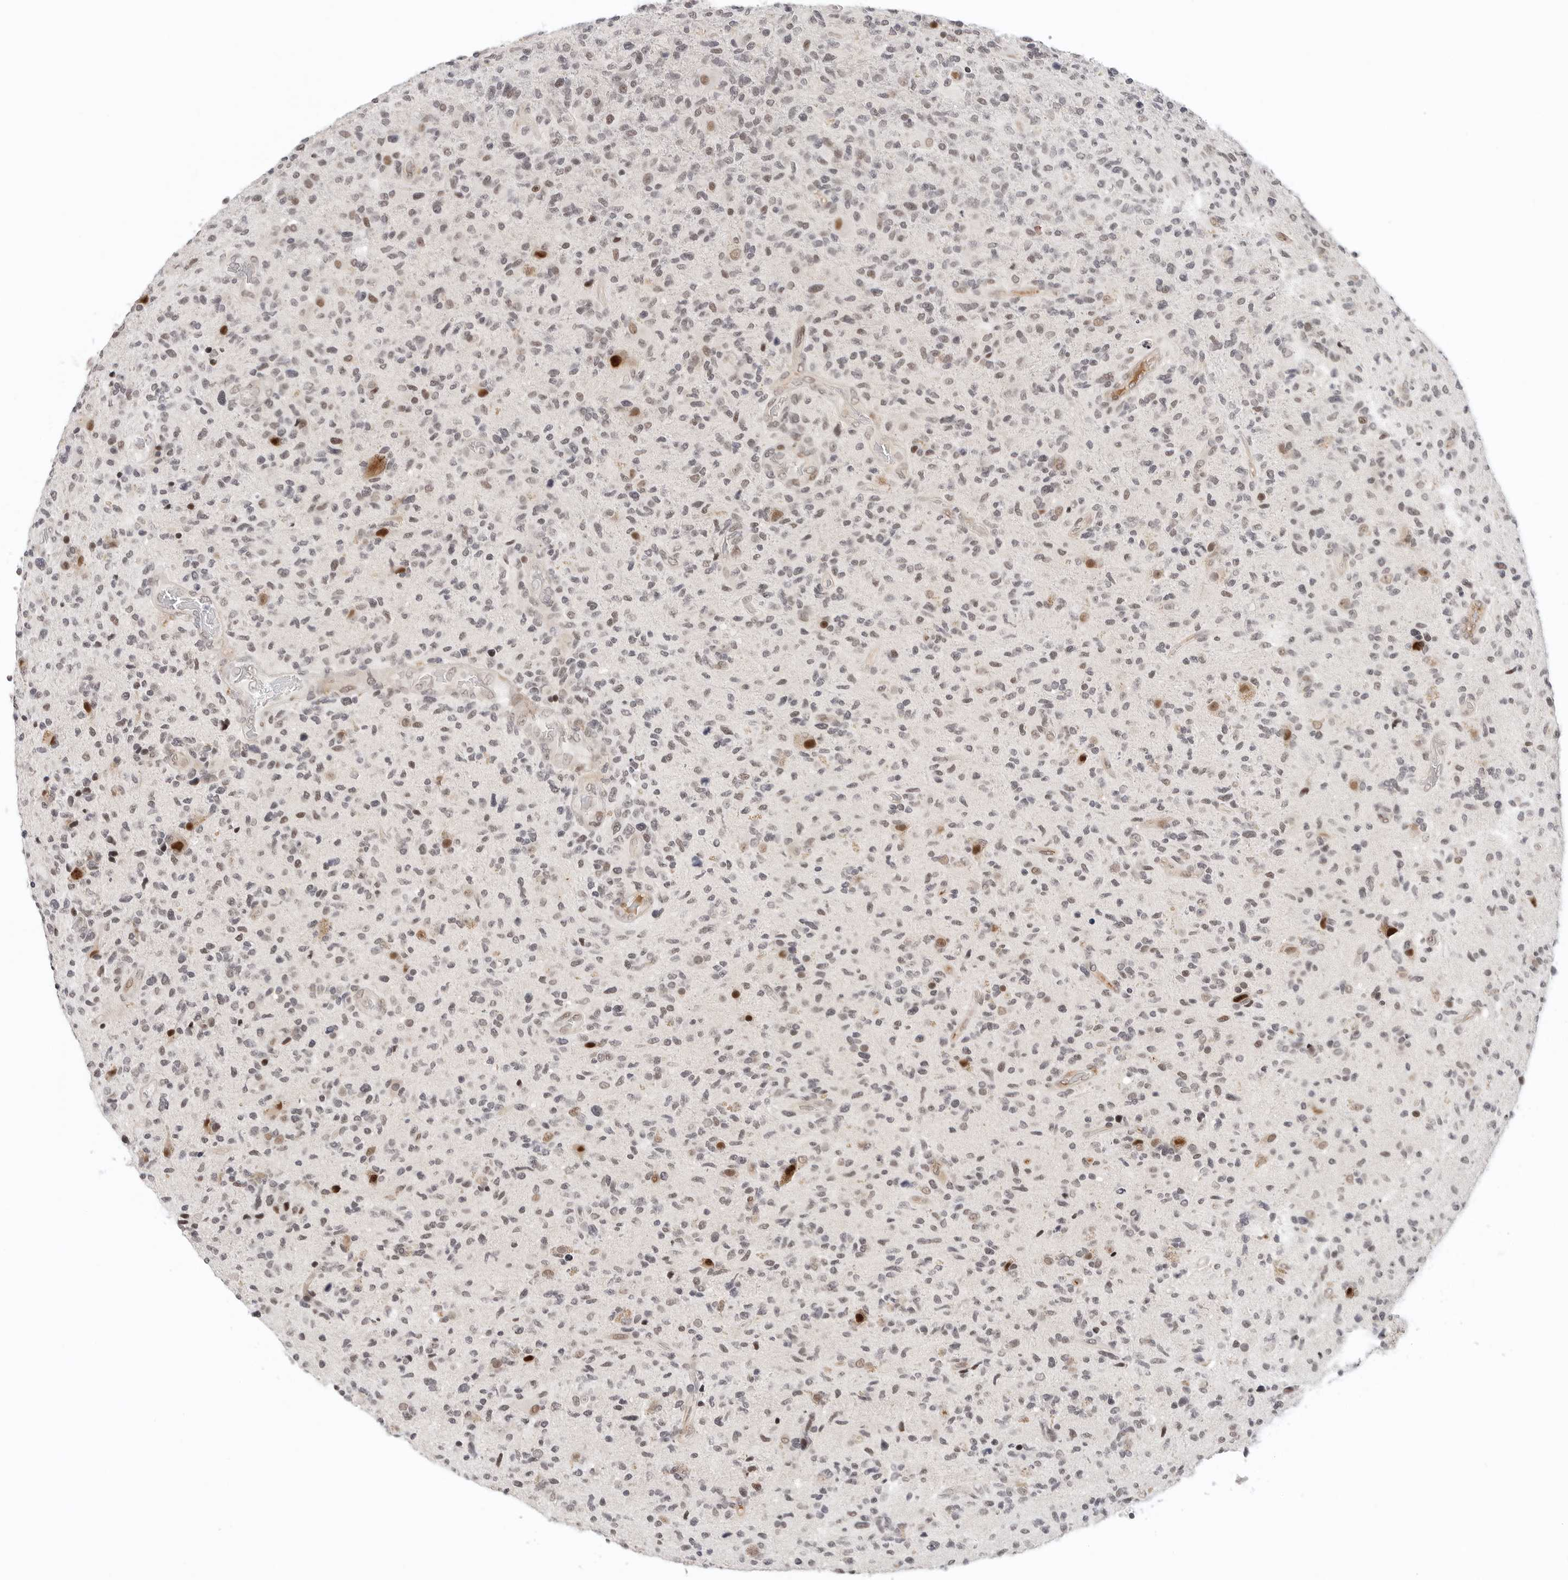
{"staining": {"intensity": "weak", "quantity": "25%-75%", "location": "nuclear"}, "tissue": "glioma", "cell_type": "Tumor cells", "image_type": "cancer", "snomed": [{"axis": "morphology", "description": "Glioma, malignant, High grade"}, {"axis": "topography", "description": "Brain"}], "caption": "Weak nuclear expression is present in about 25%-75% of tumor cells in glioma. (brown staining indicates protein expression, while blue staining denotes nuclei).", "gene": "TSEN2", "patient": {"sex": "male", "age": 72}}